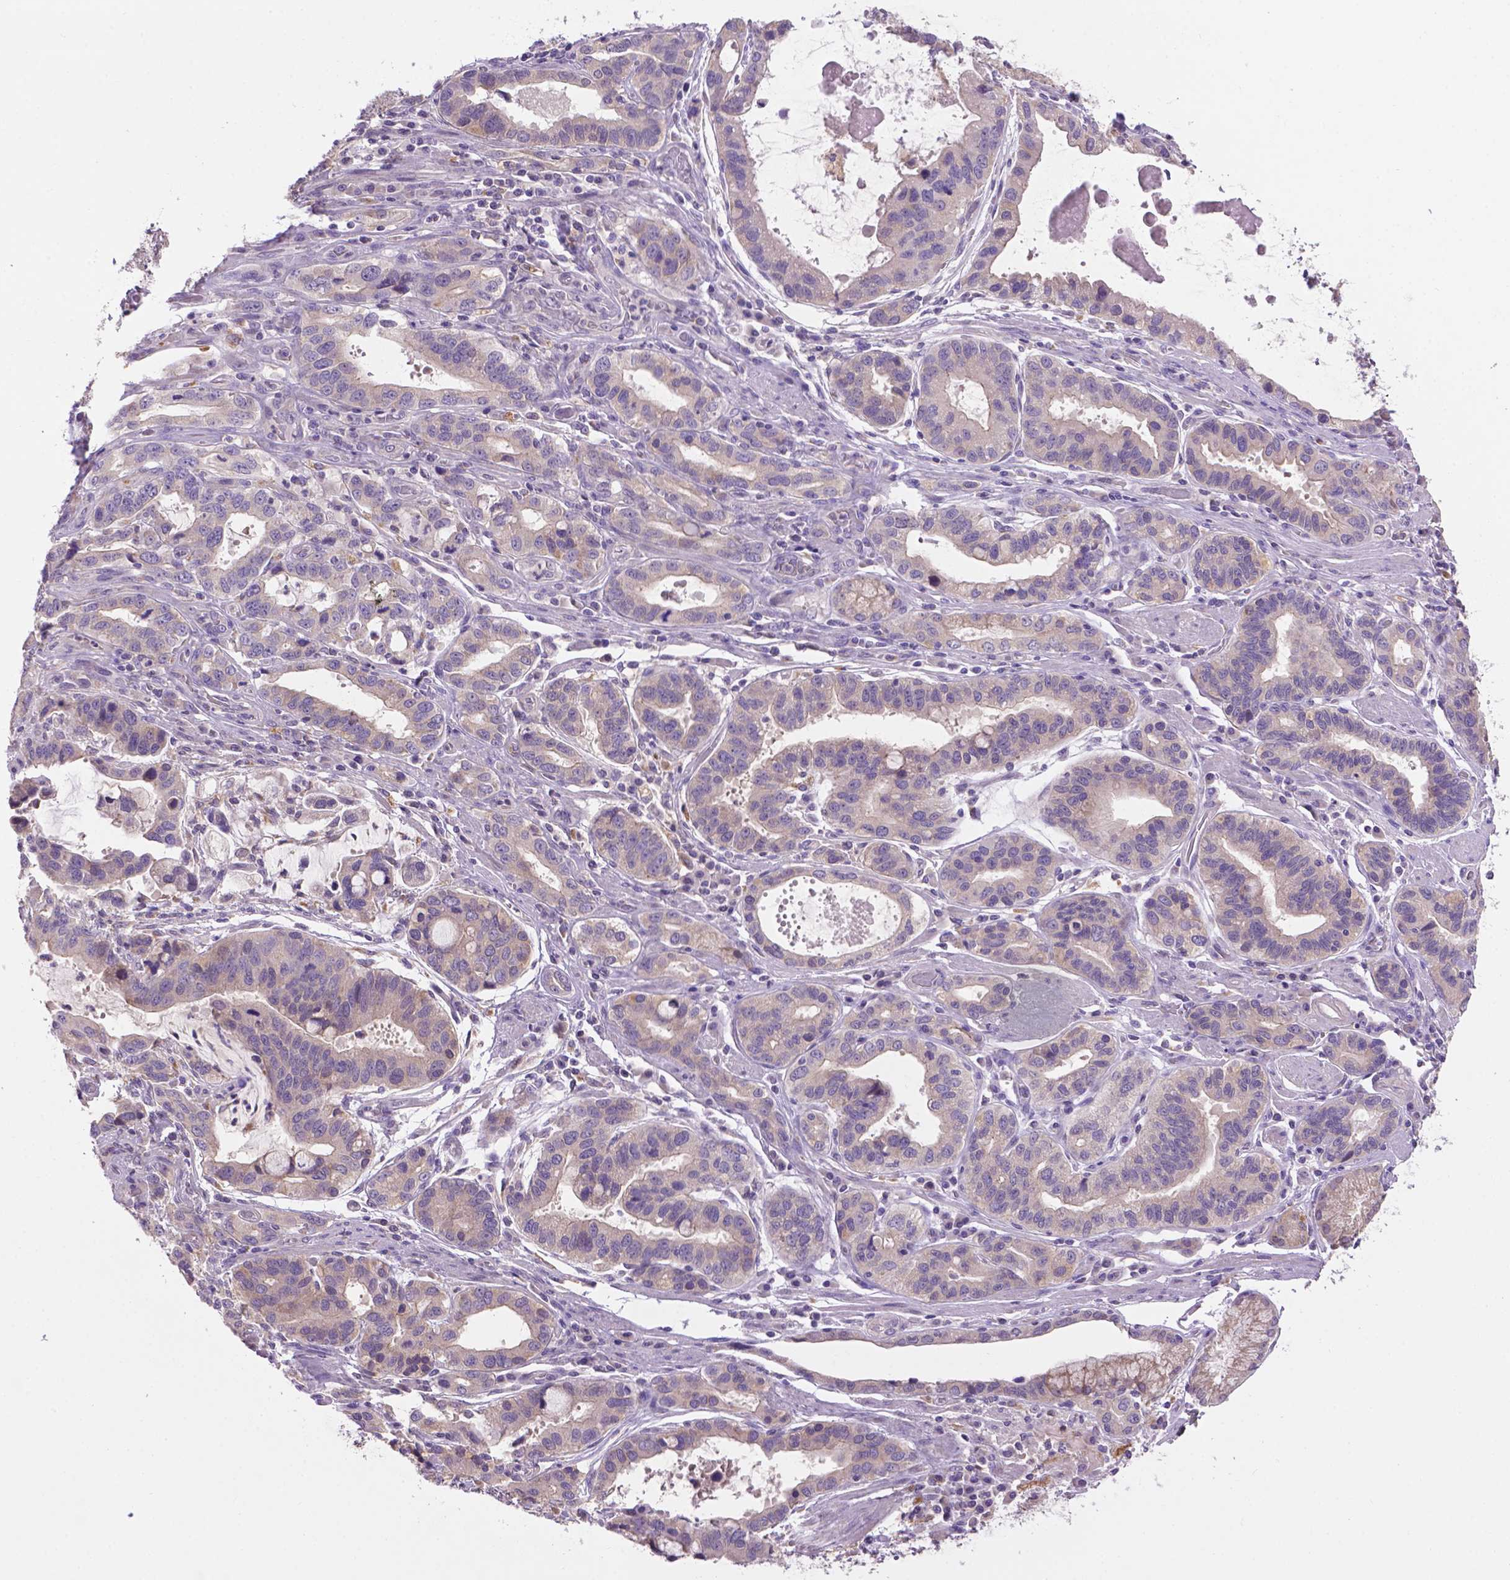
{"staining": {"intensity": "weak", "quantity": "<25%", "location": "cytoplasmic/membranous"}, "tissue": "stomach cancer", "cell_type": "Tumor cells", "image_type": "cancer", "snomed": [{"axis": "morphology", "description": "Adenocarcinoma, NOS"}, {"axis": "topography", "description": "Stomach, lower"}], "caption": "DAB (3,3'-diaminobenzidine) immunohistochemical staining of stomach cancer reveals no significant staining in tumor cells.", "gene": "CDH7", "patient": {"sex": "female", "age": 76}}